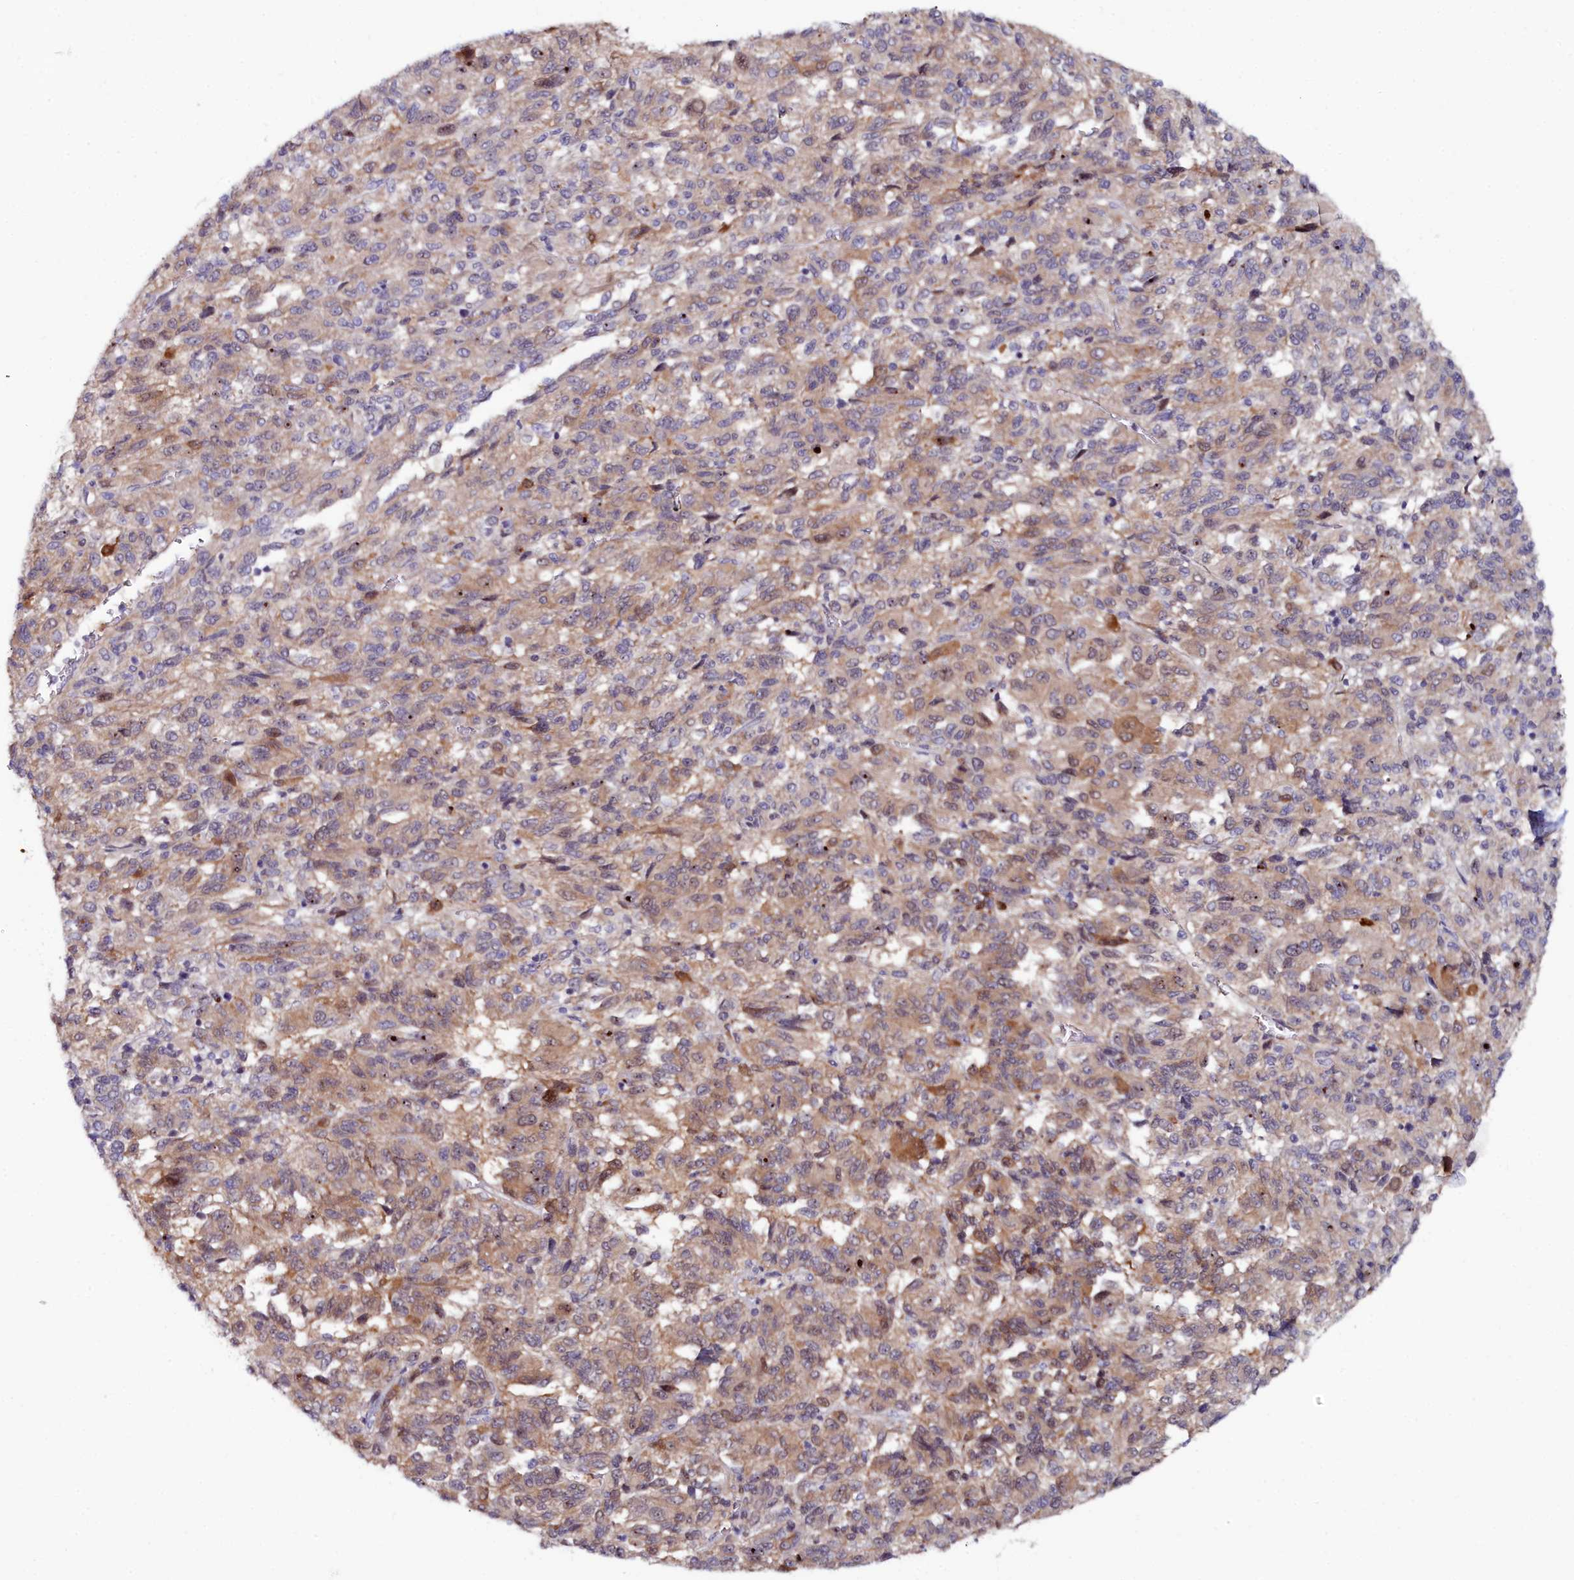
{"staining": {"intensity": "weak", "quantity": "25%-75%", "location": "cytoplasmic/membranous,nuclear"}, "tissue": "melanoma", "cell_type": "Tumor cells", "image_type": "cancer", "snomed": [{"axis": "morphology", "description": "Malignant melanoma, Metastatic site"}, {"axis": "topography", "description": "Lung"}], "caption": "Malignant melanoma (metastatic site) stained with DAB immunohistochemistry exhibits low levels of weak cytoplasmic/membranous and nuclear staining in about 25%-75% of tumor cells. (IHC, brightfield microscopy, high magnification).", "gene": "KCTD18", "patient": {"sex": "male", "age": 64}}